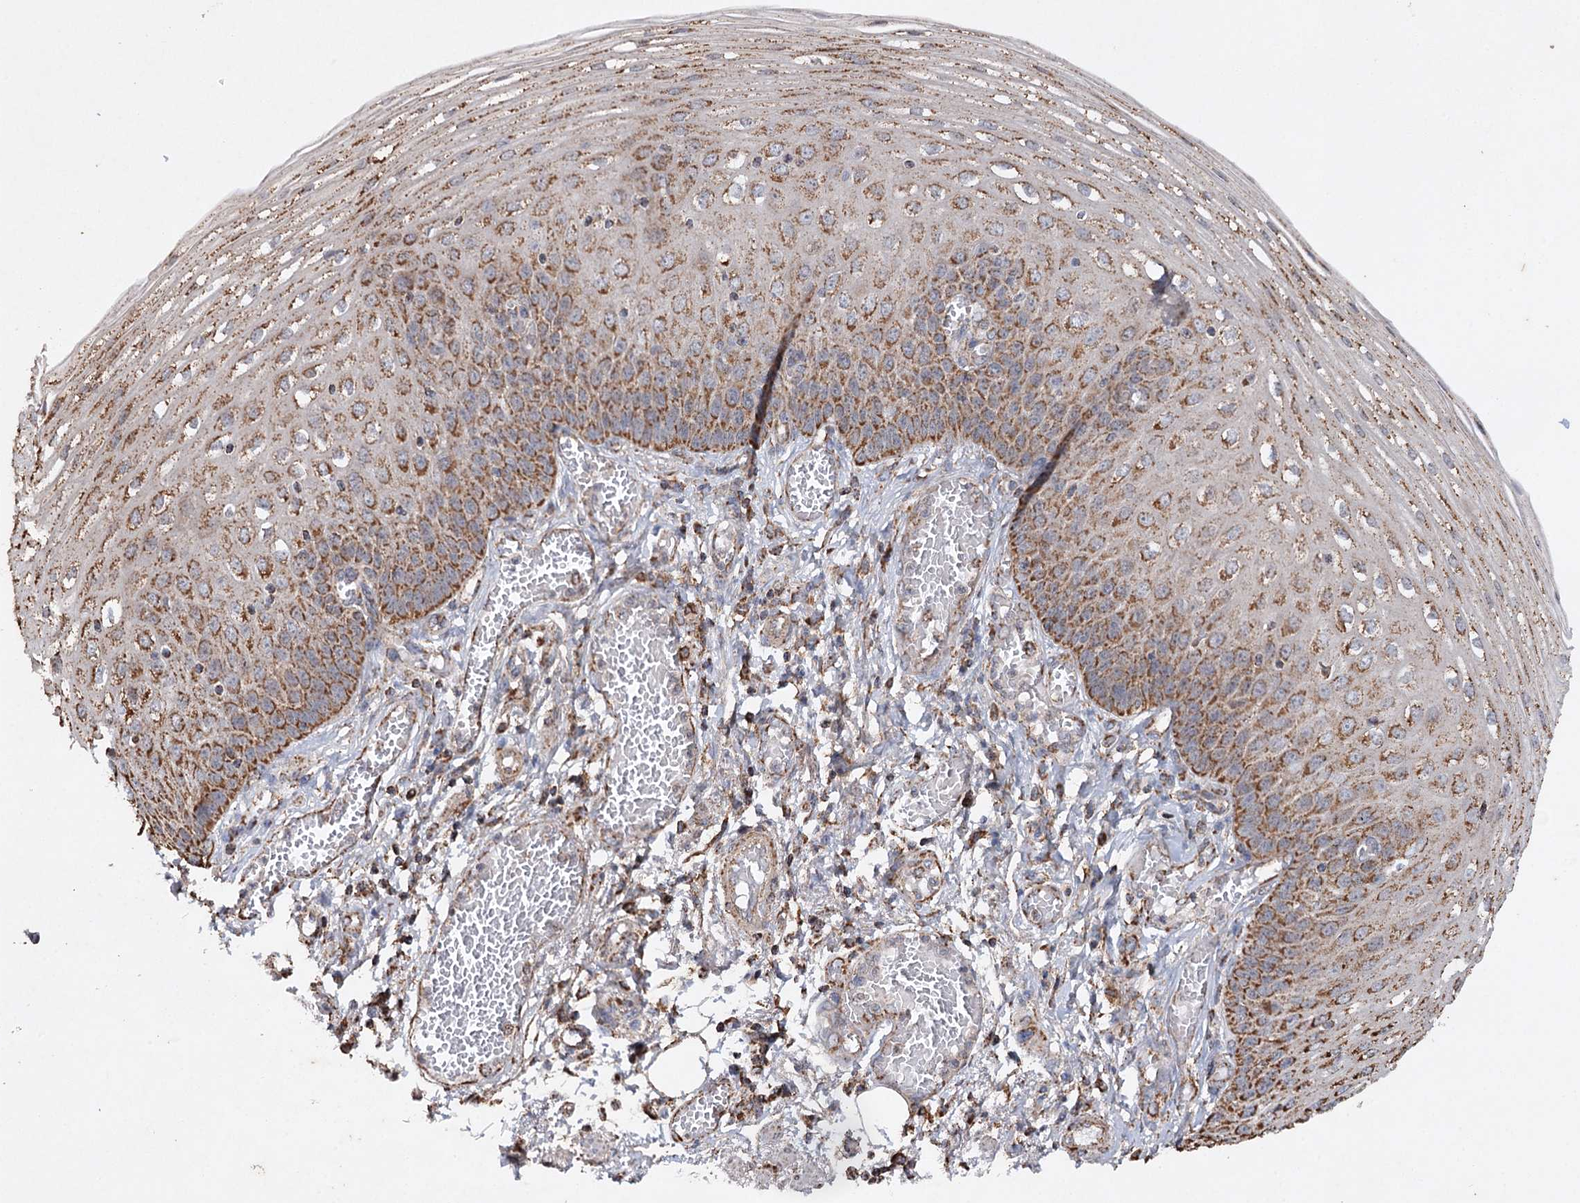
{"staining": {"intensity": "moderate", "quantity": ">75%", "location": "cytoplasmic/membranous"}, "tissue": "esophagus", "cell_type": "Squamous epithelial cells", "image_type": "normal", "snomed": [{"axis": "morphology", "description": "Normal tissue, NOS"}, {"axis": "topography", "description": "Esophagus"}], "caption": "Esophagus stained with DAB (3,3'-diaminobenzidine) immunohistochemistry (IHC) demonstrates medium levels of moderate cytoplasmic/membranous positivity in about >75% of squamous epithelial cells. (DAB (3,3'-diaminobenzidine) = brown stain, brightfield microscopy at high magnification).", "gene": "PIK3CB", "patient": {"sex": "male", "age": 81}}